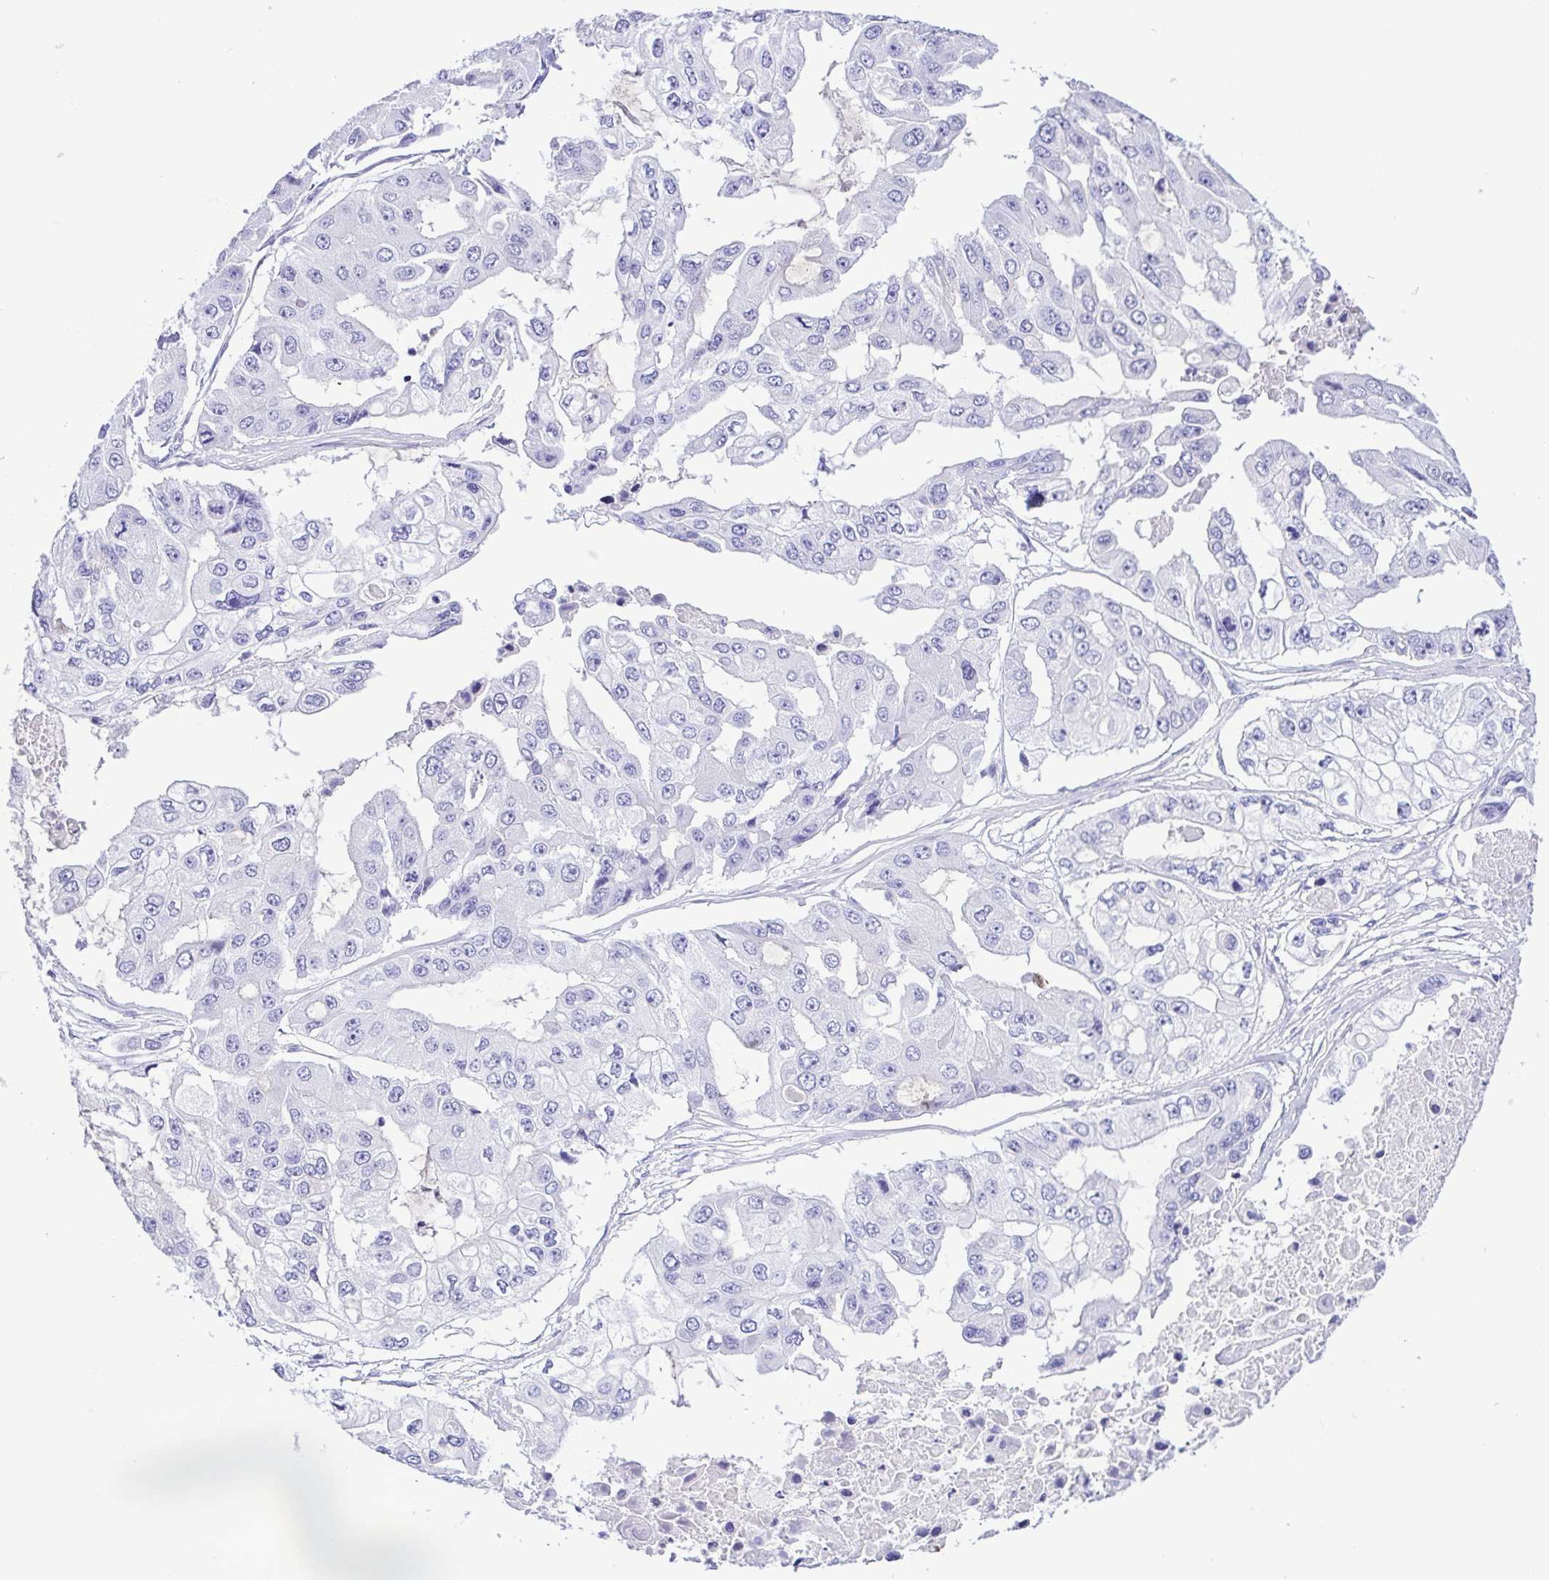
{"staining": {"intensity": "negative", "quantity": "none", "location": "none"}, "tissue": "ovarian cancer", "cell_type": "Tumor cells", "image_type": "cancer", "snomed": [{"axis": "morphology", "description": "Cystadenocarcinoma, serous, NOS"}, {"axis": "topography", "description": "Ovary"}], "caption": "Immunohistochemistry image of neoplastic tissue: serous cystadenocarcinoma (ovarian) stained with DAB (3,3'-diaminobenzidine) reveals no significant protein positivity in tumor cells. (DAB (3,3'-diaminobenzidine) immunohistochemistry with hematoxylin counter stain).", "gene": "OVGP1", "patient": {"sex": "female", "age": 56}}